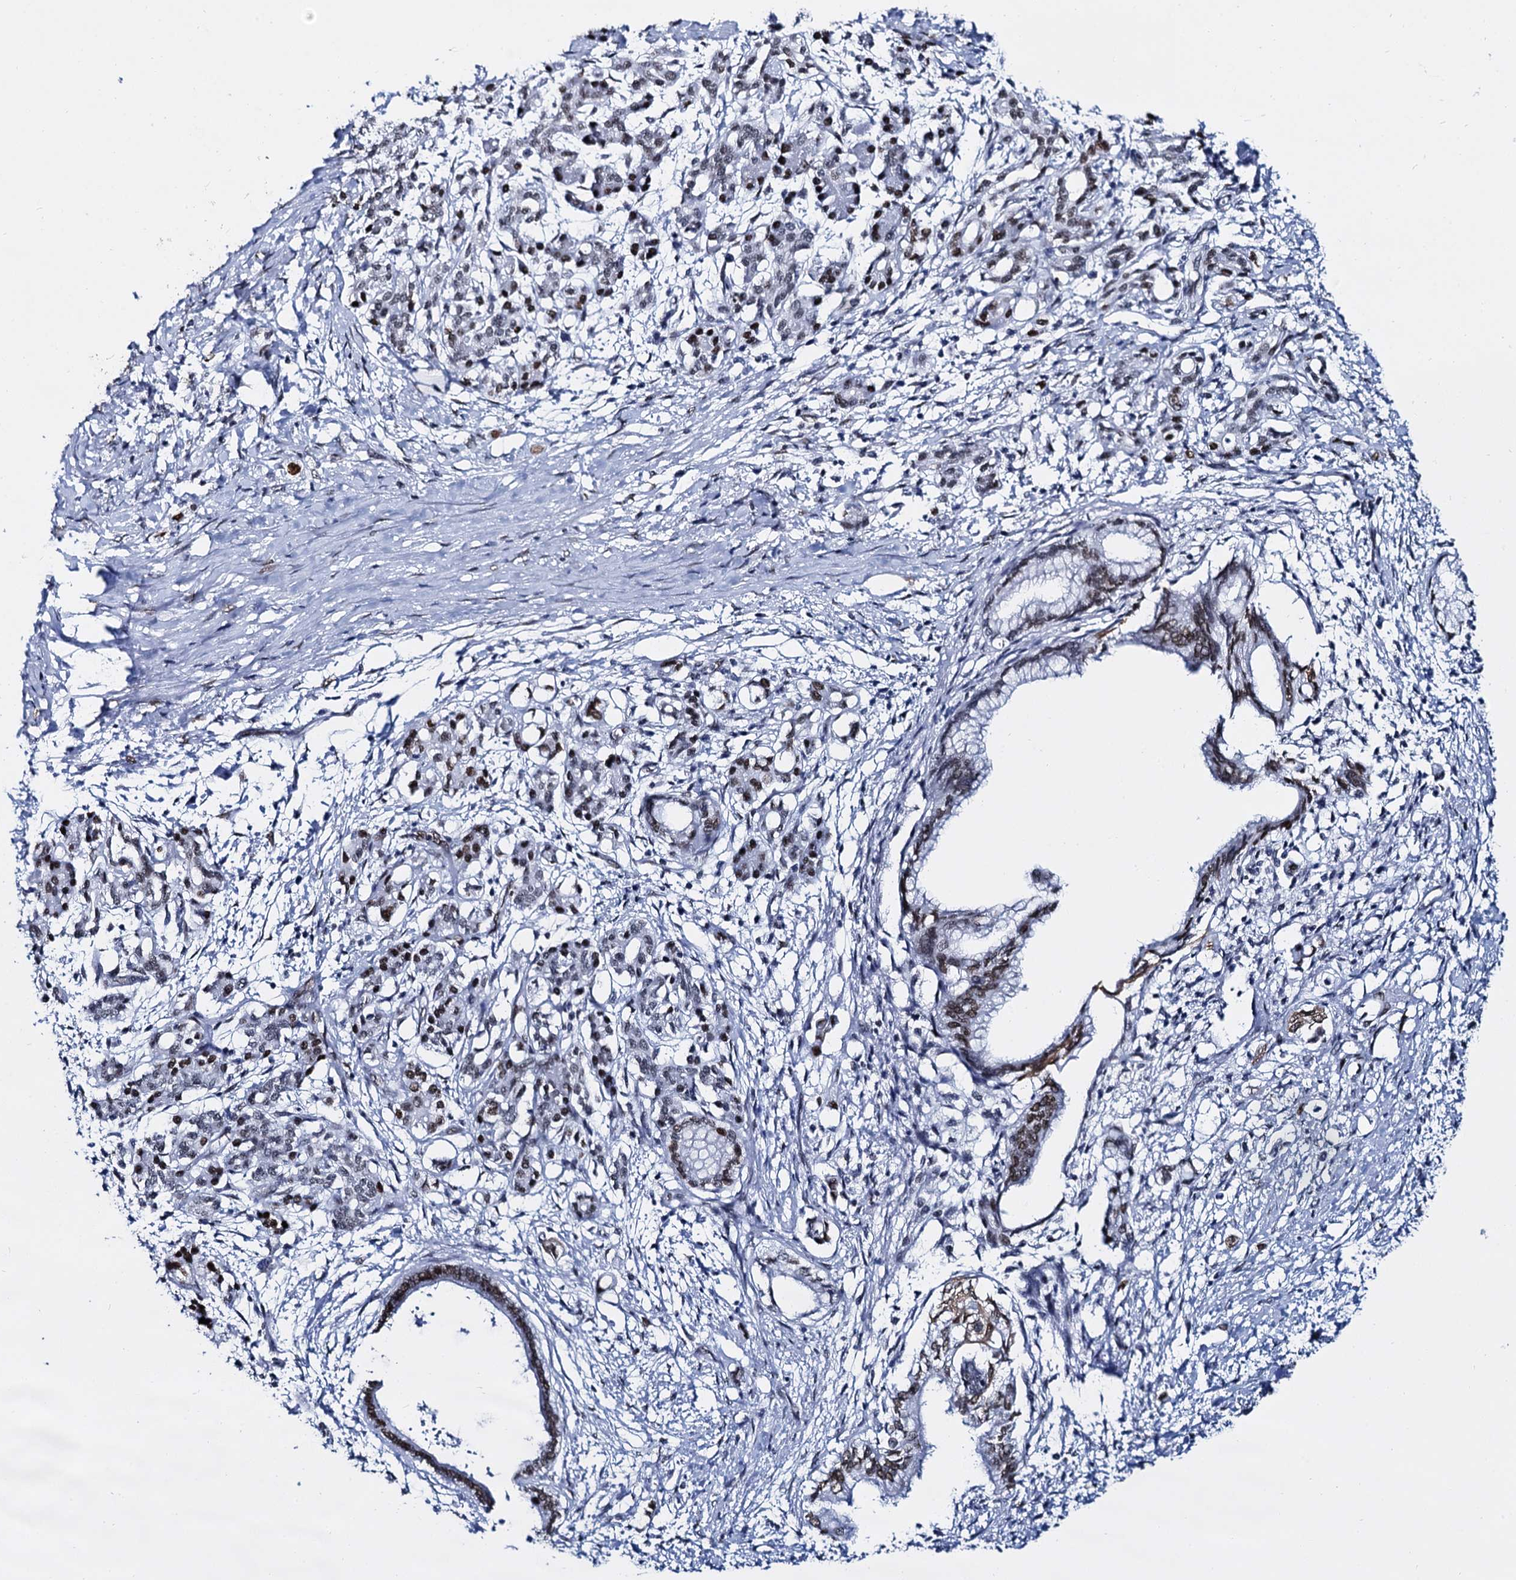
{"staining": {"intensity": "moderate", "quantity": ">75%", "location": "nuclear"}, "tissue": "pancreatic cancer", "cell_type": "Tumor cells", "image_type": "cancer", "snomed": [{"axis": "morphology", "description": "Adenocarcinoma, NOS"}, {"axis": "topography", "description": "Pancreas"}], "caption": "Protein staining demonstrates moderate nuclear positivity in about >75% of tumor cells in adenocarcinoma (pancreatic).", "gene": "CMAS", "patient": {"sex": "female", "age": 55}}